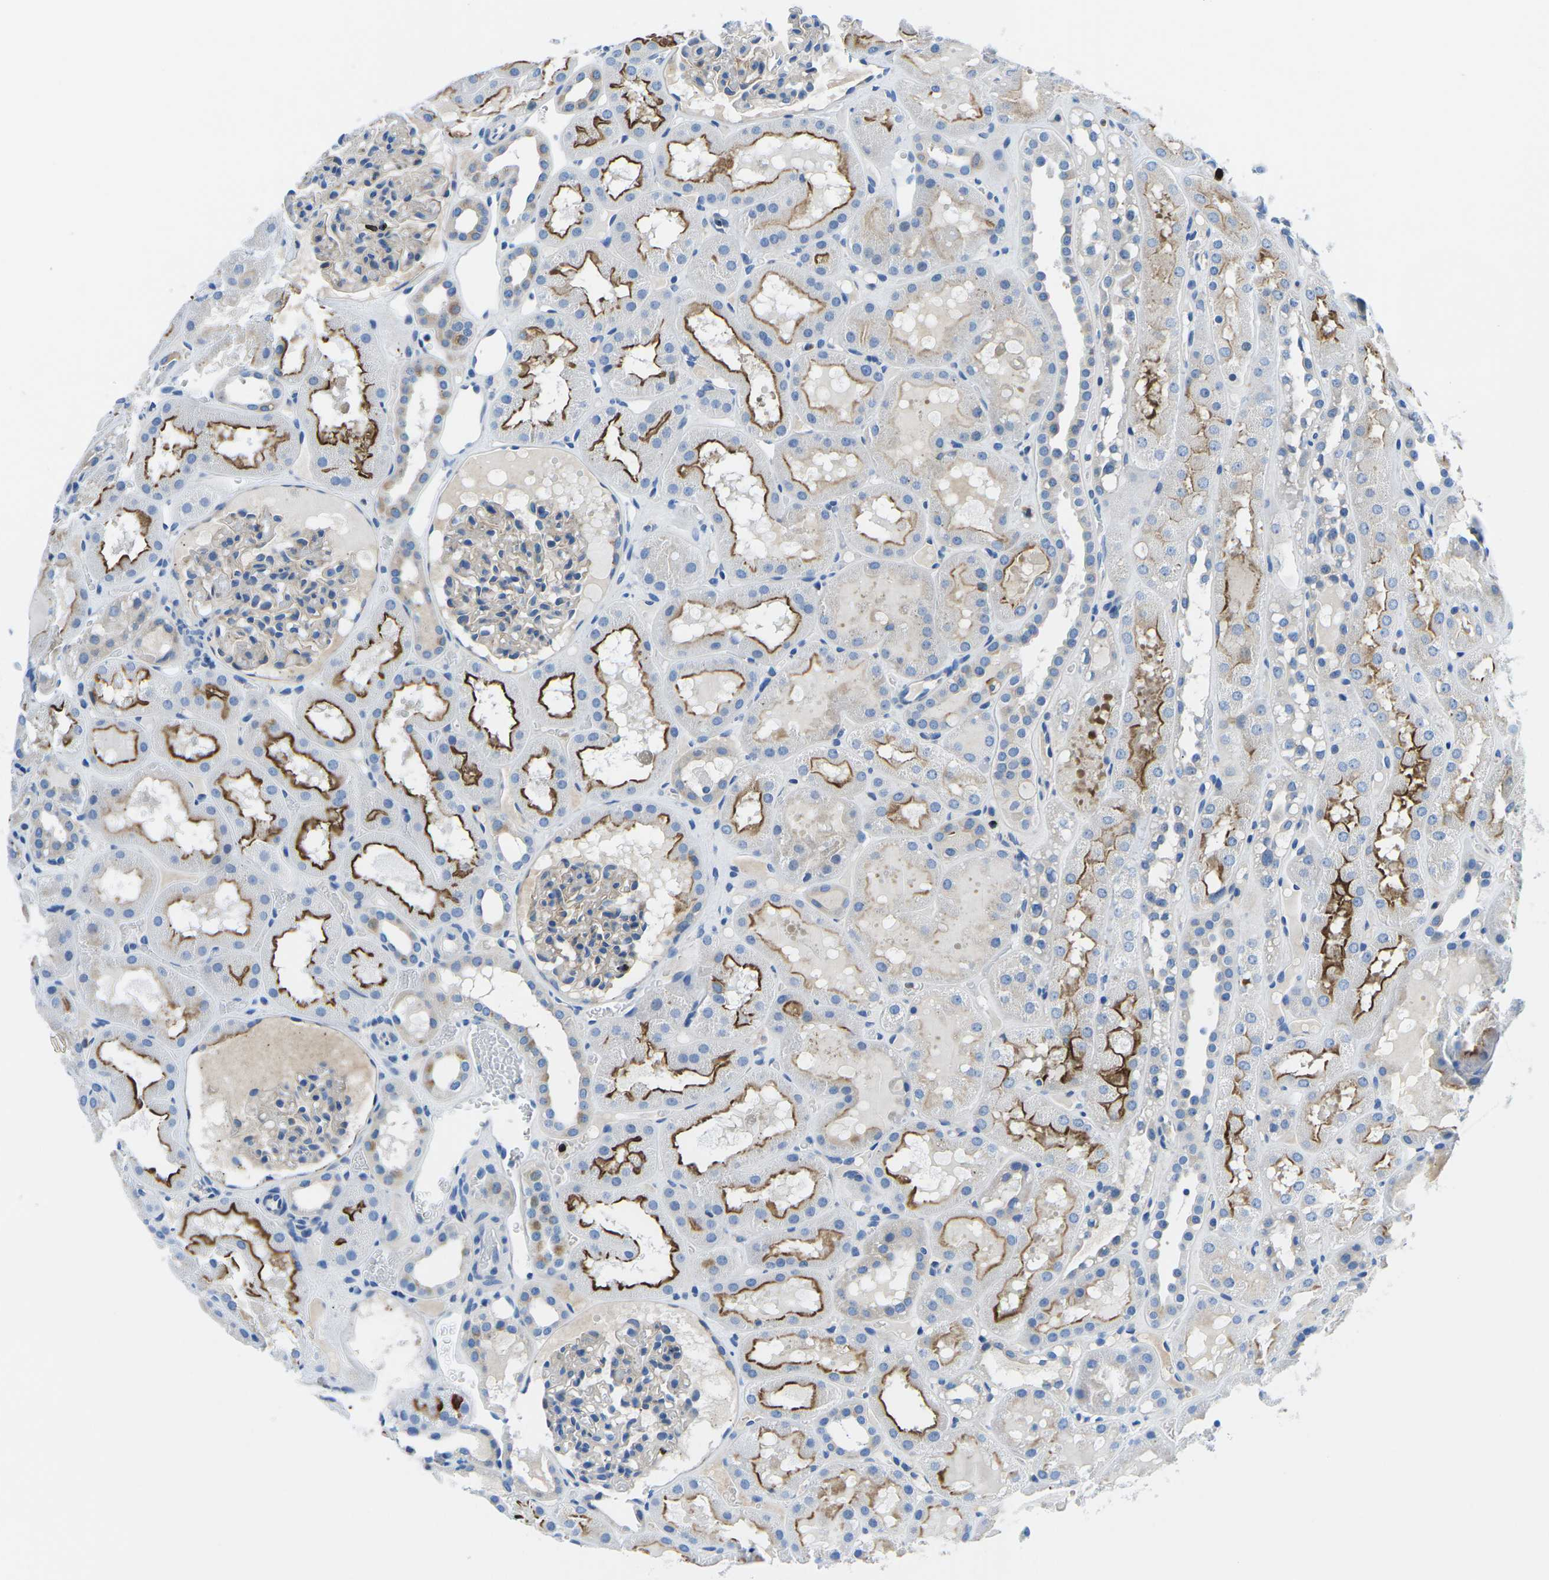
{"staining": {"intensity": "negative", "quantity": "none", "location": "none"}, "tissue": "kidney", "cell_type": "Cells in glomeruli", "image_type": "normal", "snomed": [{"axis": "morphology", "description": "Normal tissue, NOS"}, {"axis": "topography", "description": "Kidney"}, {"axis": "topography", "description": "Urinary bladder"}], "caption": "High power microscopy photomicrograph of an IHC histopathology image of unremarkable kidney, revealing no significant staining in cells in glomeruli.", "gene": "MC4R", "patient": {"sex": "male", "age": 16}}